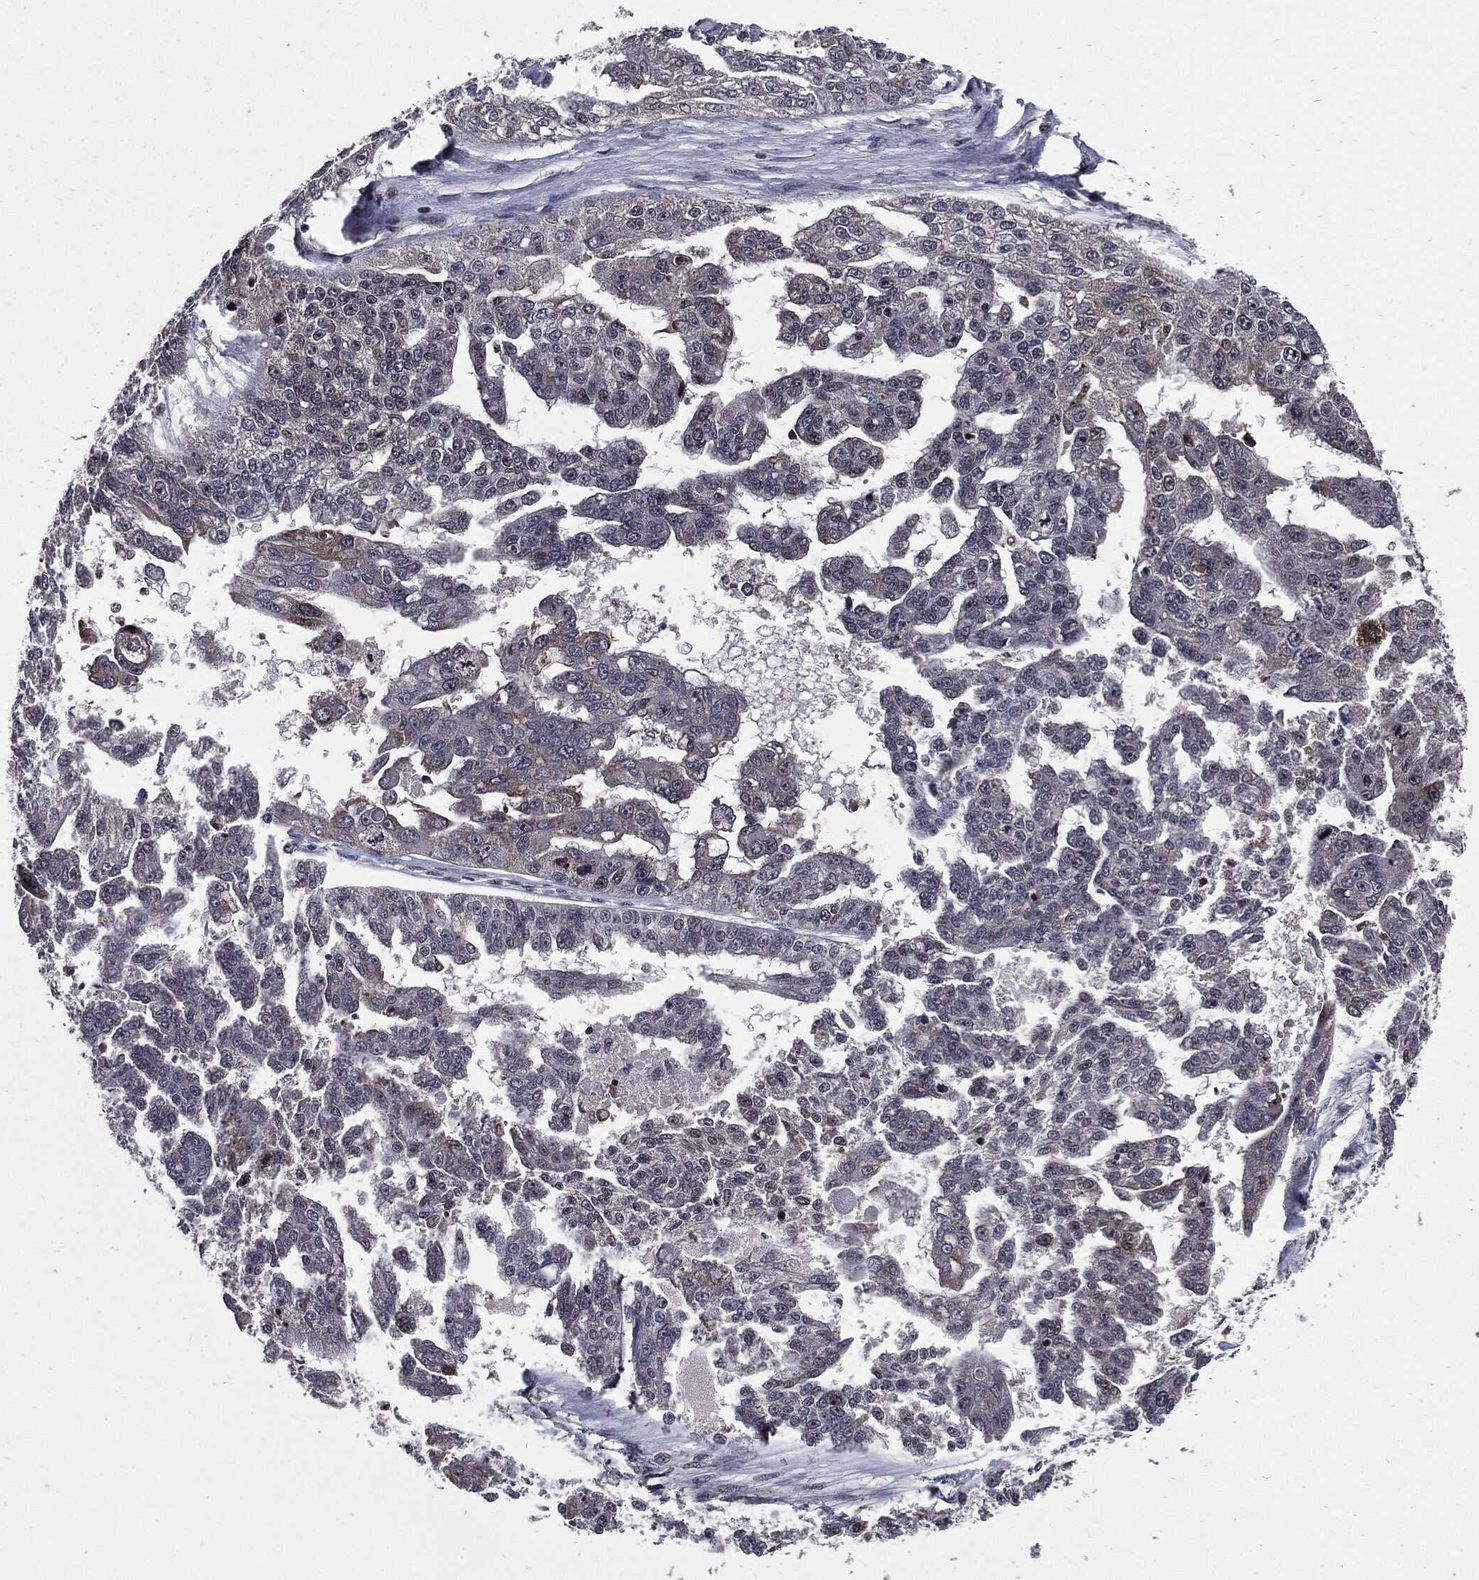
{"staining": {"intensity": "moderate", "quantity": "25%-75%", "location": "nuclear"}, "tissue": "ovarian cancer", "cell_type": "Tumor cells", "image_type": "cancer", "snomed": [{"axis": "morphology", "description": "Cystadenocarcinoma, serous, NOS"}, {"axis": "topography", "description": "Ovary"}], "caption": "Ovarian serous cystadenocarcinoma tissue displays moderate nuclear staining in about 25%-75% of tumor cells, visualized by immunohistochemistry.", "gene": "ZFP91", "patient": {"sex": "female", "age": 58}}